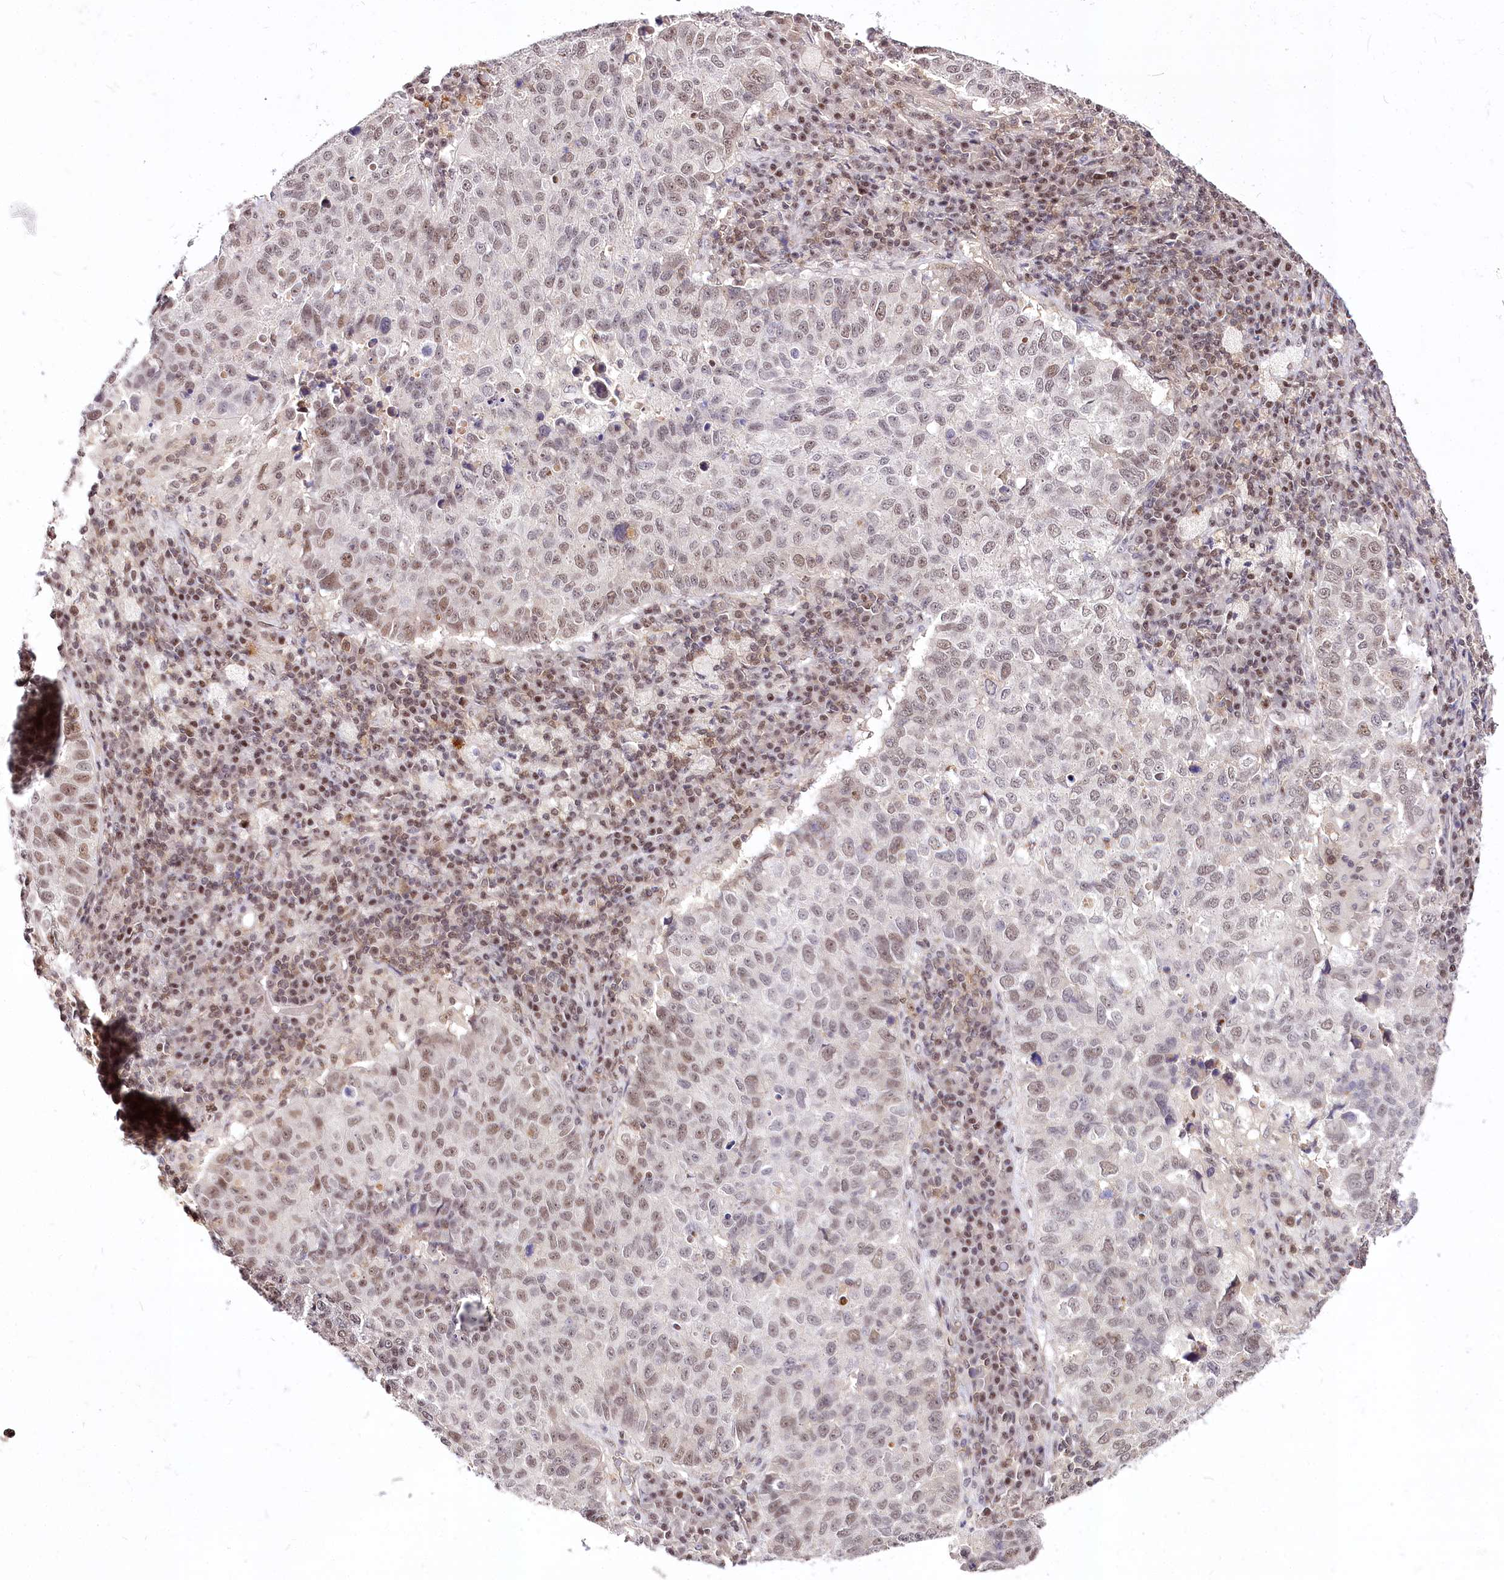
{"staining": {"intensity": "moderate", "quantity": "25%-75%", "location": "nuclear"}, "tissue": "lung cancer", "cell_type": "Tumor cells", "image_type": "cancer", "snomed": [{"axis": "morphology", "description": "Squamous cell carcinoma, NOS"}, {"axis": "topography", "description": "Lung"}], "caption": "This micrograph reveals IHC staining of human lung squamous cell carcinoma, with medium moderate nuclear positivity in approximately 25%-75% of tumor cells.", "gene": "POLA2", "patient": {"sex": "male", "age": 73}}